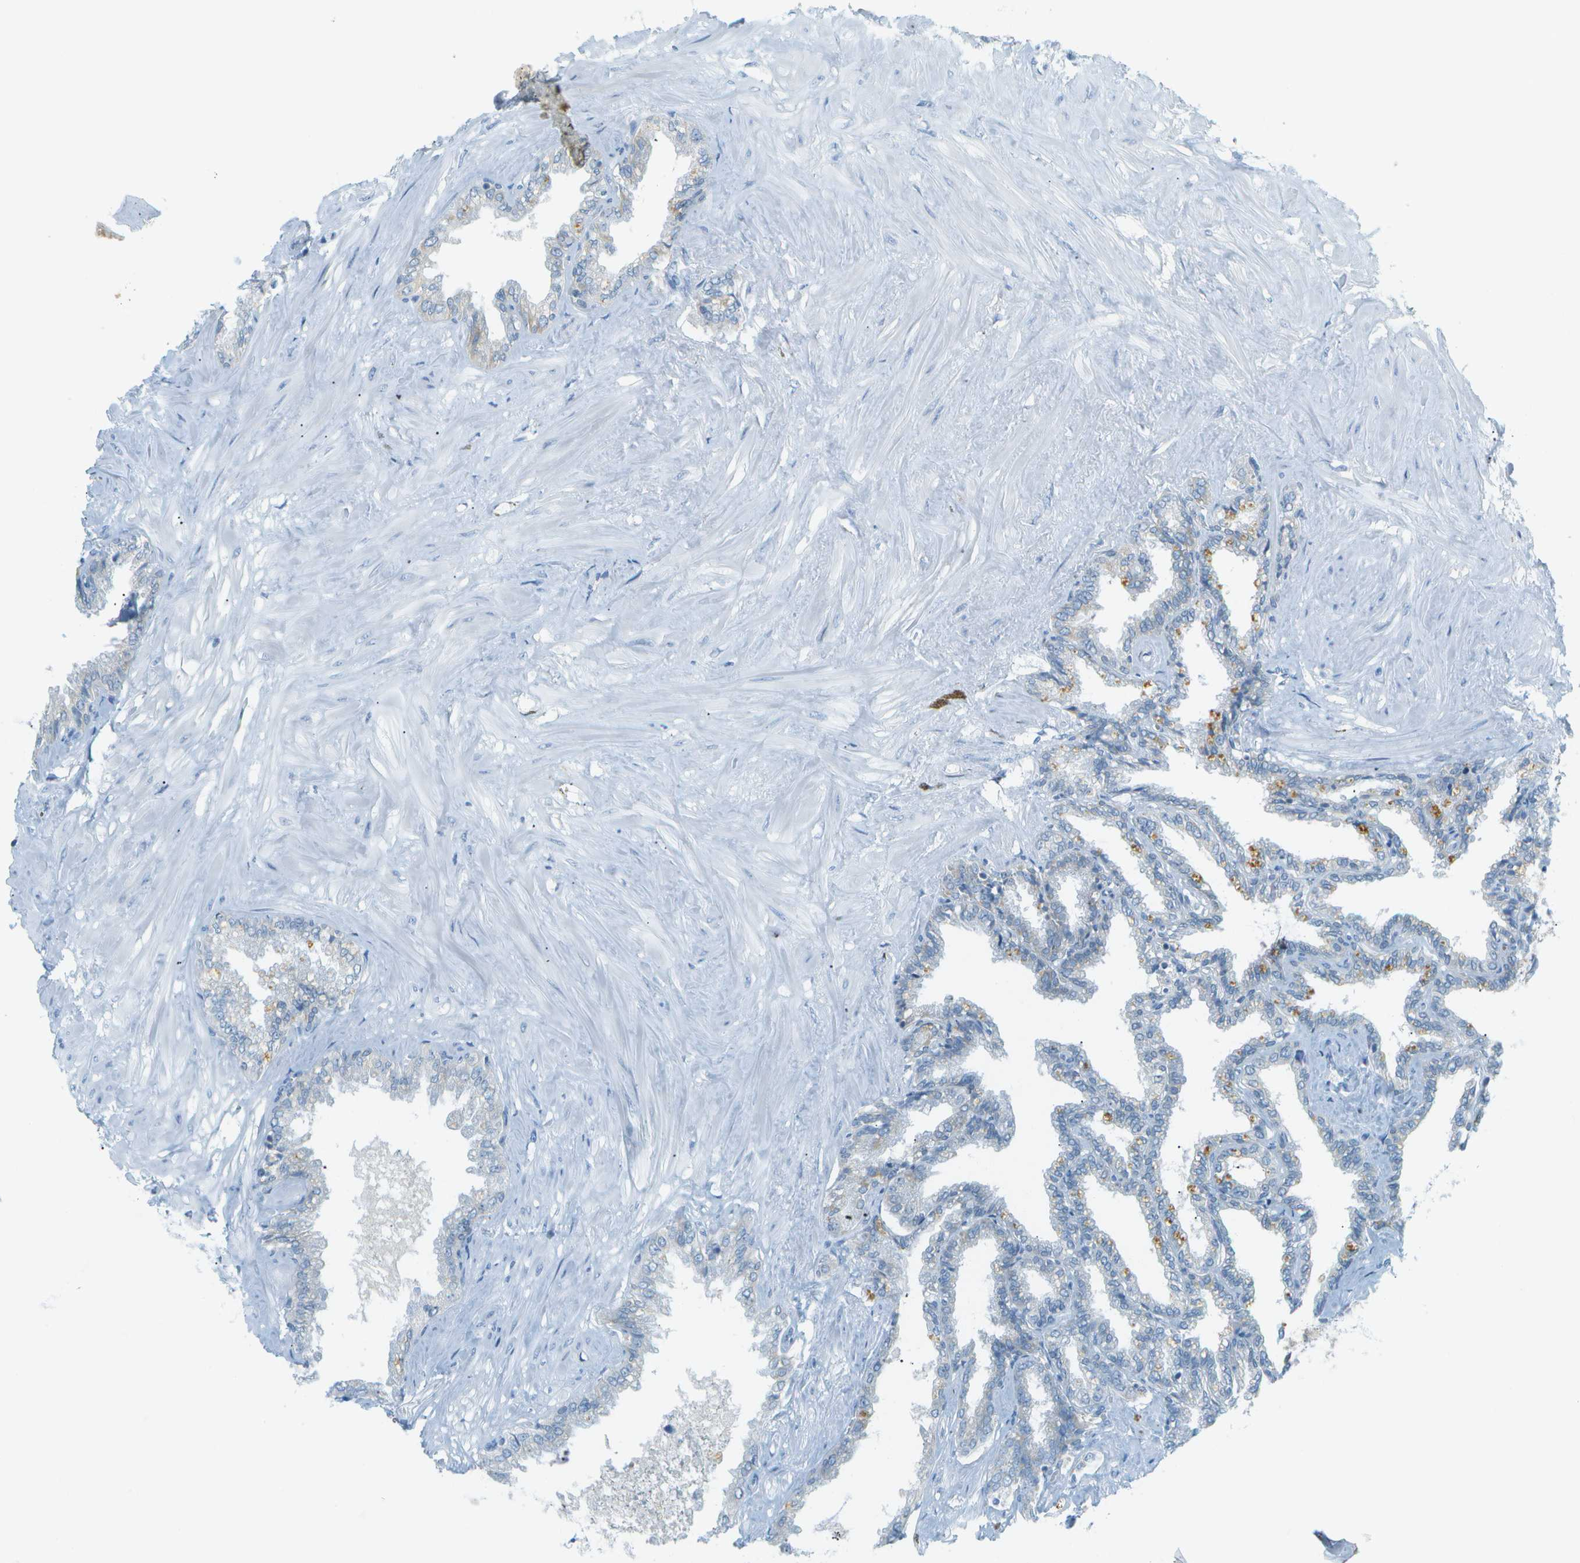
{"staining": {"intensity": "moderate", "quantity": "<25%", "location": "cytoplasmic/membranous"}, "tissue": "seminal vesicle", "cell_type": "Glandular cells", "image_type": "normal", "snomed": [{"axis": "morphology", "description": "Normal tissue, NOS"}, {"axis": "topography", "description": "Seminal veicle"}], "caption": "The micrograph demonstrates a brown stain indicating the presence of a protein in the cytoplasmic/membranous of glandular cells in seminal vesicle. (IHC, brightfield microscopy, high magnification).", "gene": "SMYD5", "patient": {"sex": "male", "age": 46}}